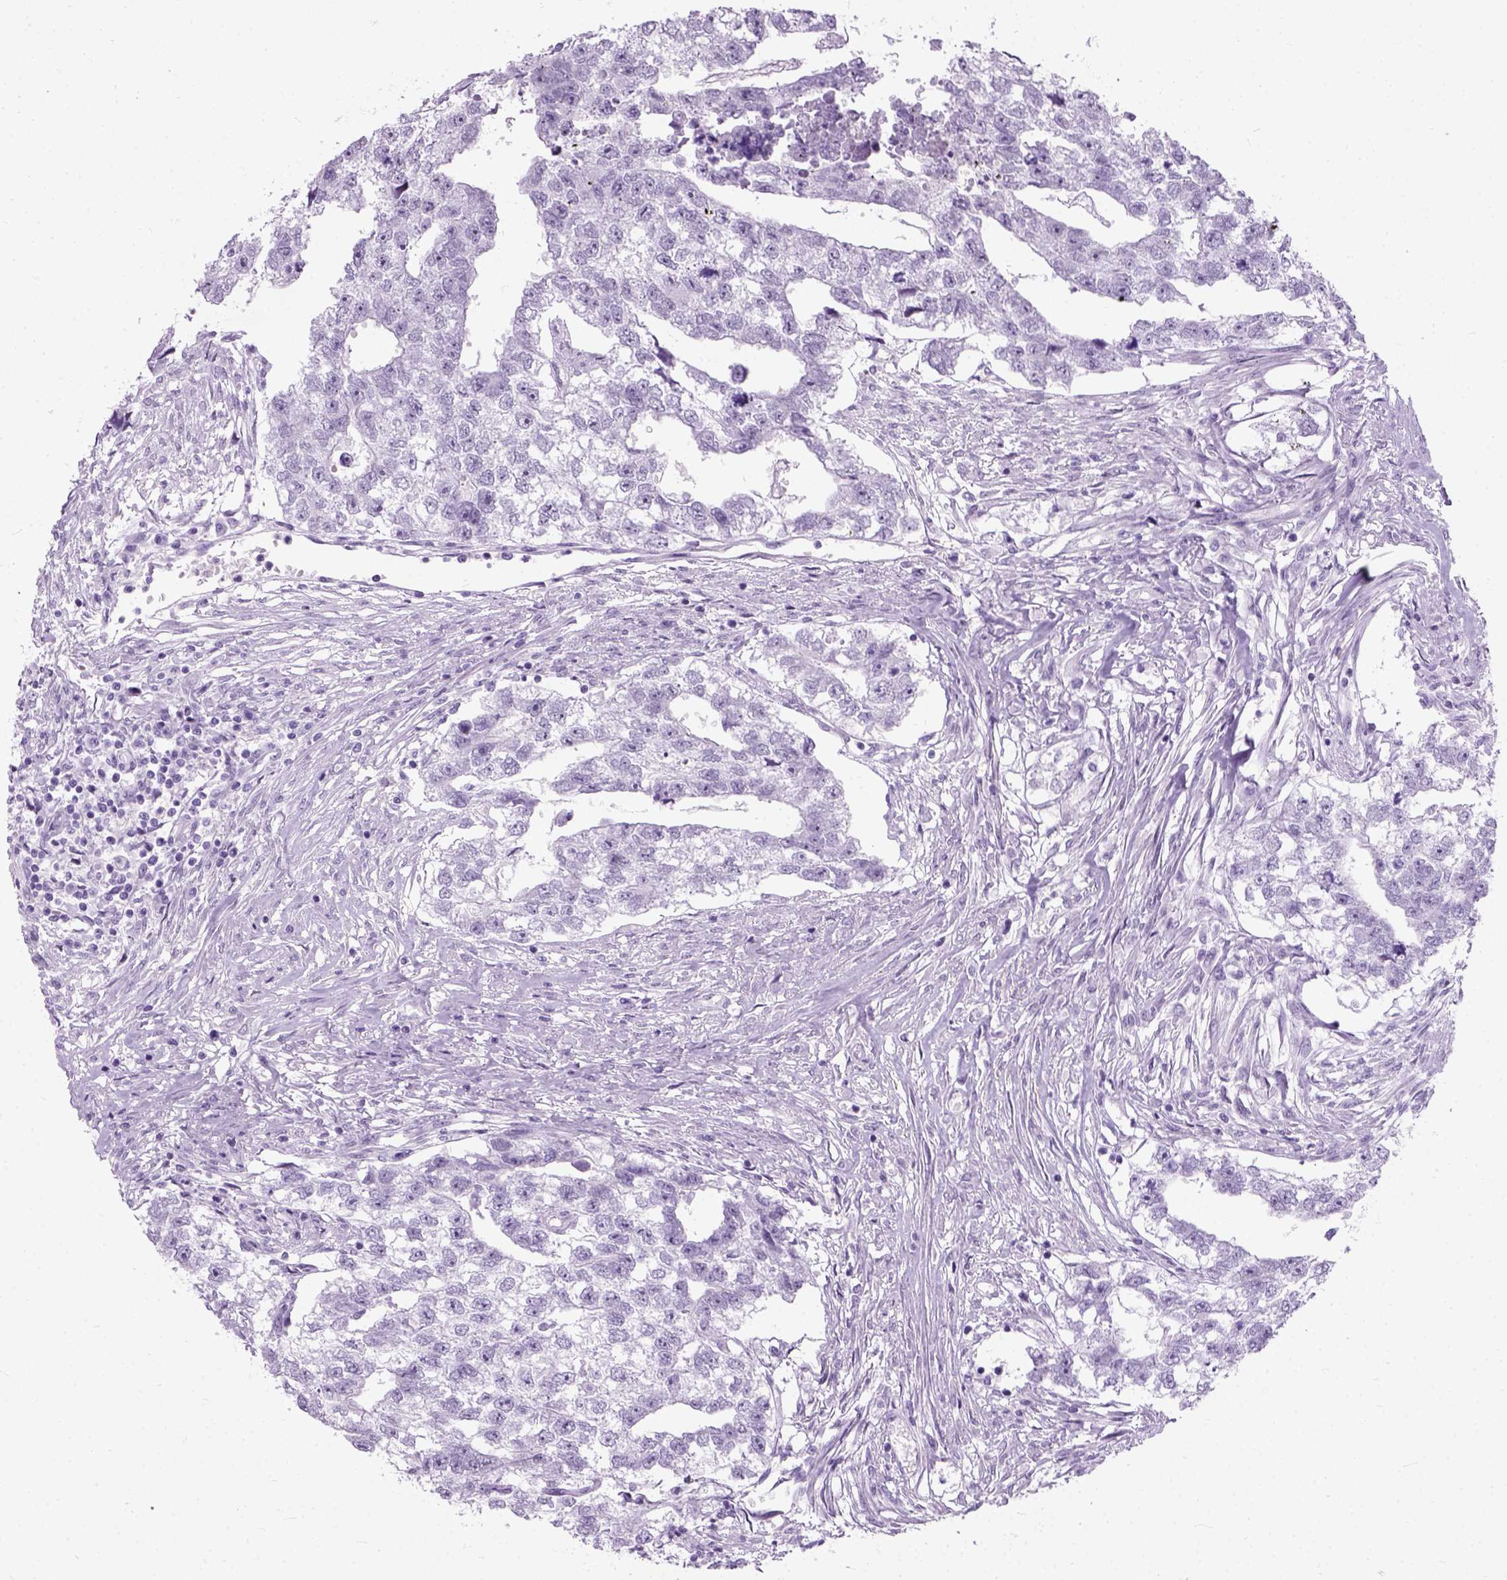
{"staining": {"intensity": "negative", "quantity": "none", "location": "none"}, "tissue": "testis cancer", "cell_type": "Tumor cells", "image_type": "cancer", "snomed": [{"axis": "morphology", "description": "Carcinoma, Embryonal, NOS"}, {"axis": "morphology", "description": "Teratoma, malignant, NOS"}, {"axis": "topography", "description": "Testis"}], "caption": "Immunohistochemistry (IHC) histopathology image of neoplastic tissue: human embryonal carcinoma (testis) stained with DAB displays no significant protein expression in tumor cells. Nuclei are stained in blue.", "gene": "AXDND1", "patient": {"sex": "male", "age": 44}}